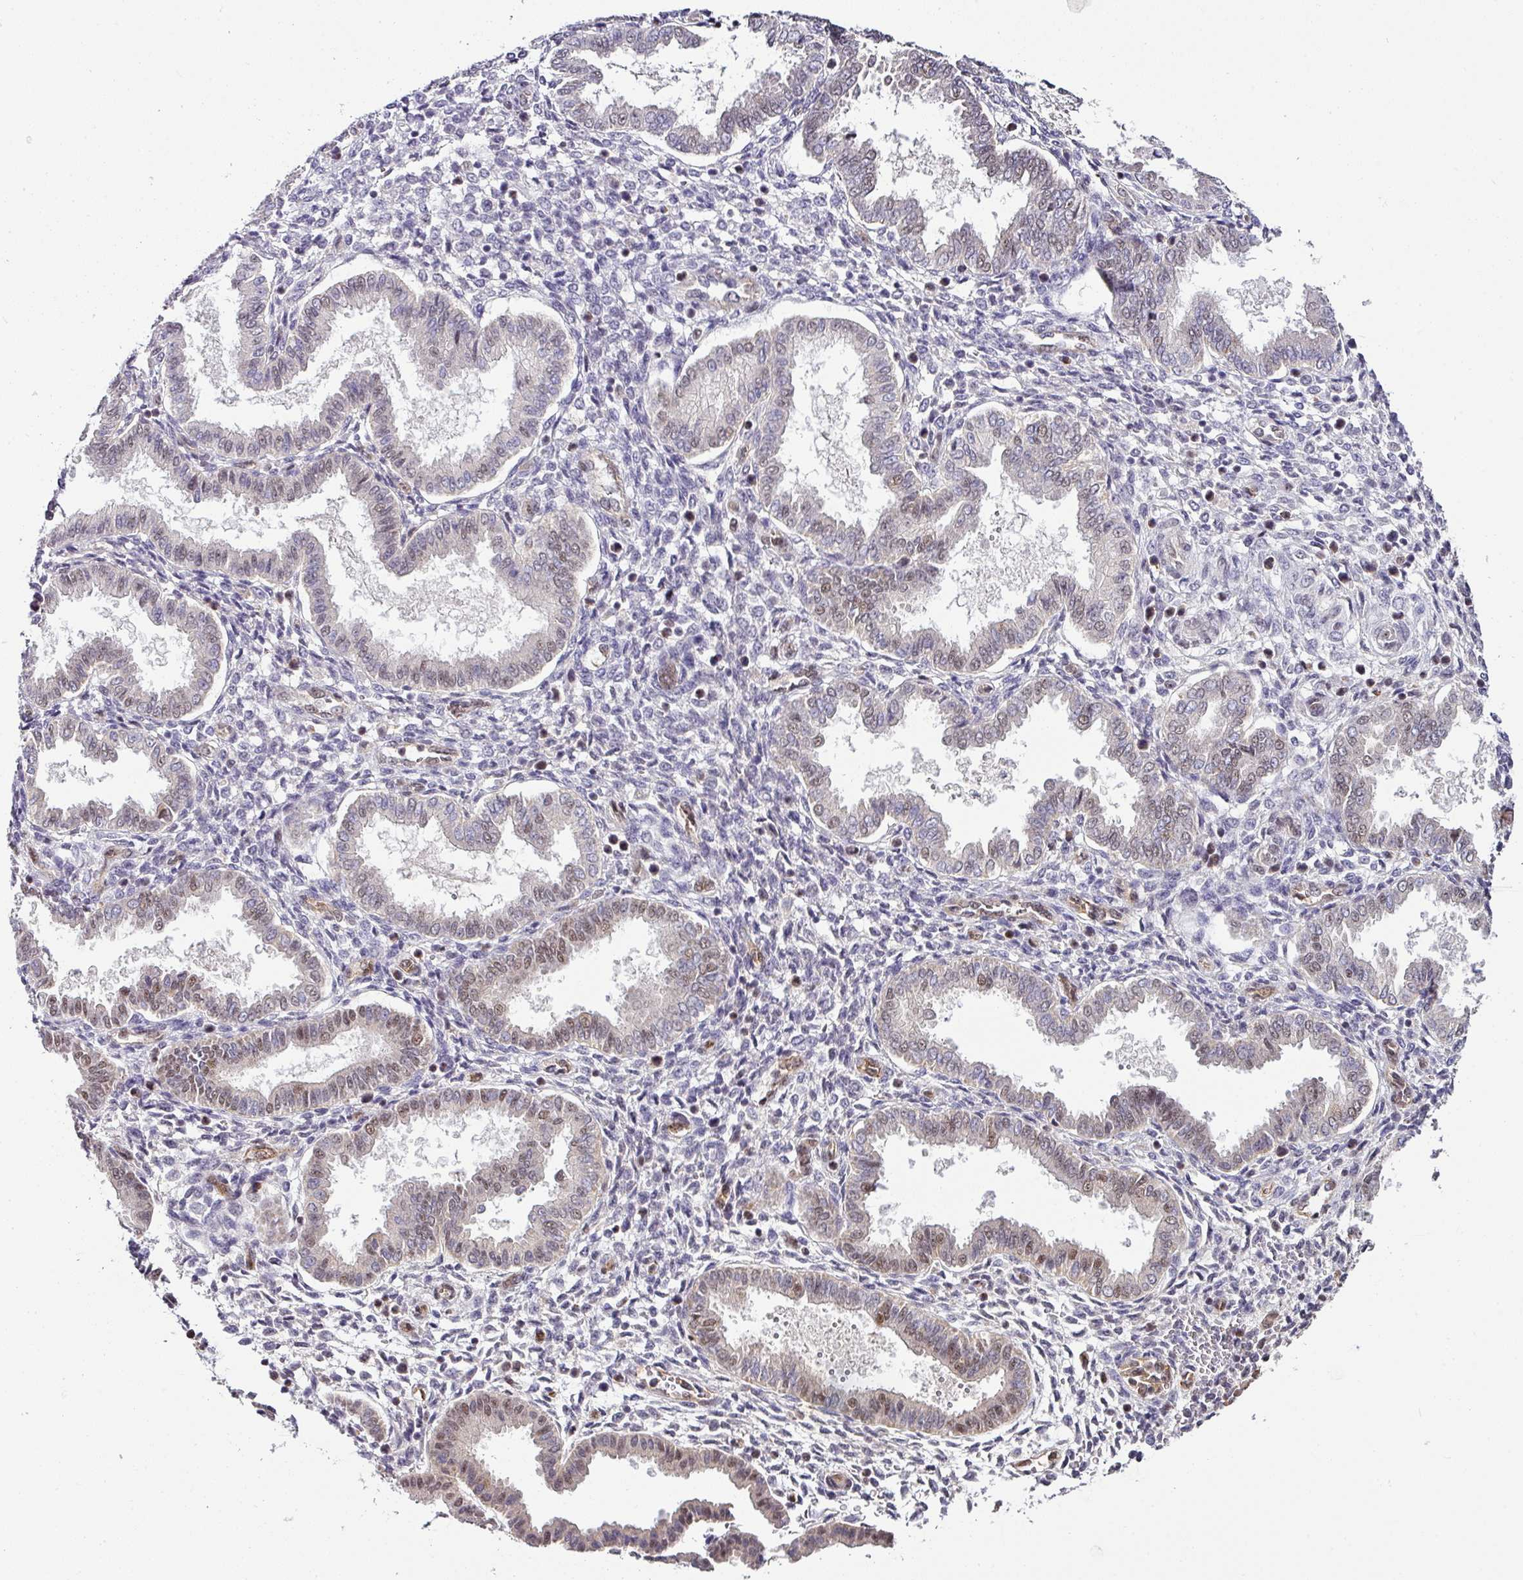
{"staining": {"intensity": "negative", "quantity": "none", "location": "none"}, "tissue": "endometrium", "cell_type": "Cells in endometrial stroma", "image_type": "normal", "snomed": [{"axis": "morphology", "description": "Normal tissue, NOS"}, {"axis": "topography", "description": "Endometrium"}], "caption": "Immunohistochemical staining of unremarkable human endometrium displays no significant staining in cells in endometrial stroma. (Stains: DAB (3,3'-diaminobenzidine) IHC with hematoxylin counter stain, Microscopy: brightfield microscopy at high magnification).", "gene": "NAPSA", "patient": {"sex": "female", "age": 24}}